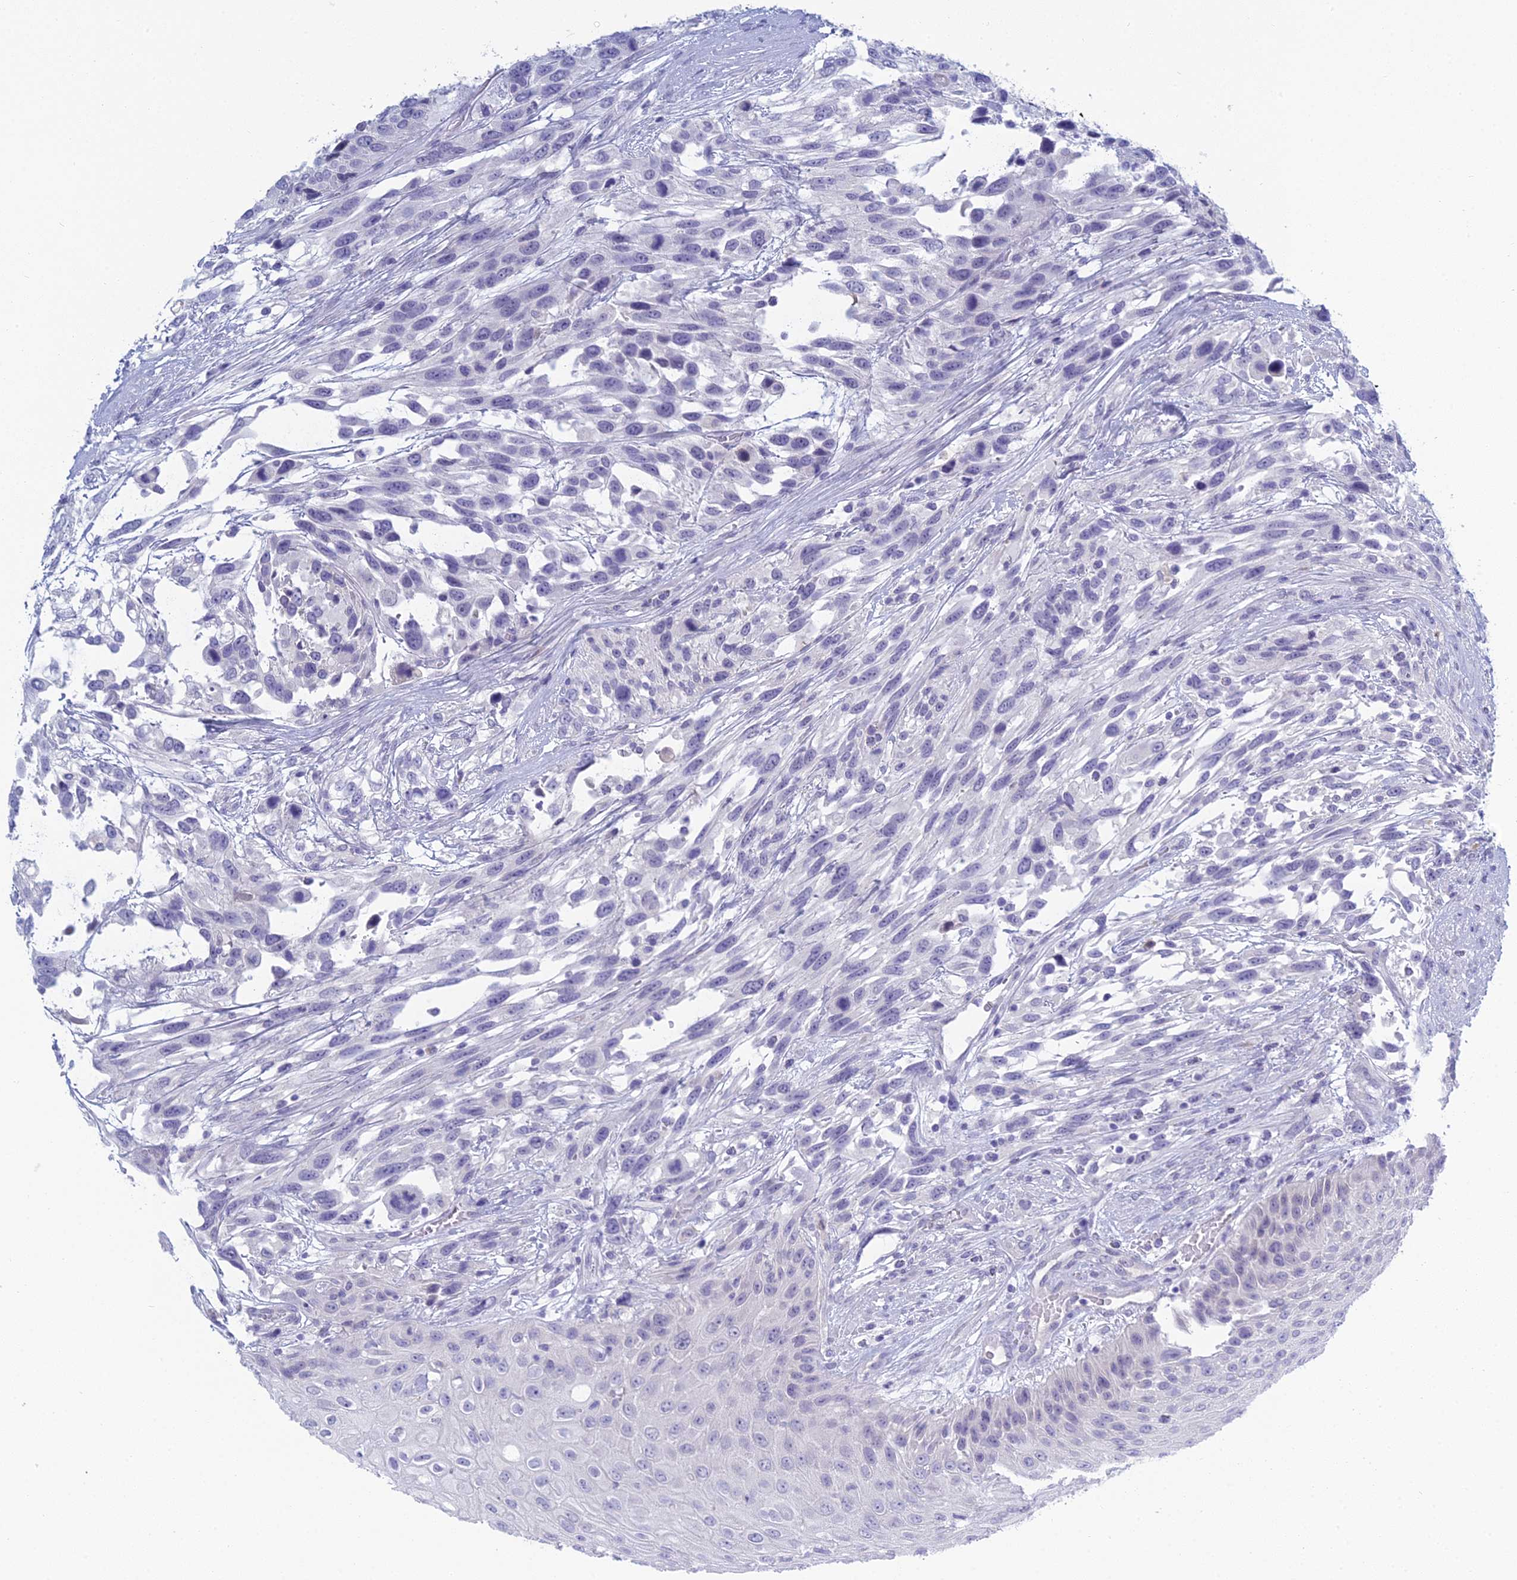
{"staining": {"intensity": "negative", "quantity": "none", "location": "none"}, "tissue": "urothelial cancer", "cell_type": "Tumor cells", "image_type": "cancer", "snomed": [{"axis": "morphology", "description": "Urothelial carcinoma, High grade"}, {"axis": "topography", "description": "Urinary bladder"}], "caption": "A high-resolution micrograph shows immunohistochemistry staining of high-grade urothelial carcinoma, which reveals no significant expression in tumor cells.", "gene": "MUC13", "patient": {"sex": "female", "age": 70}}